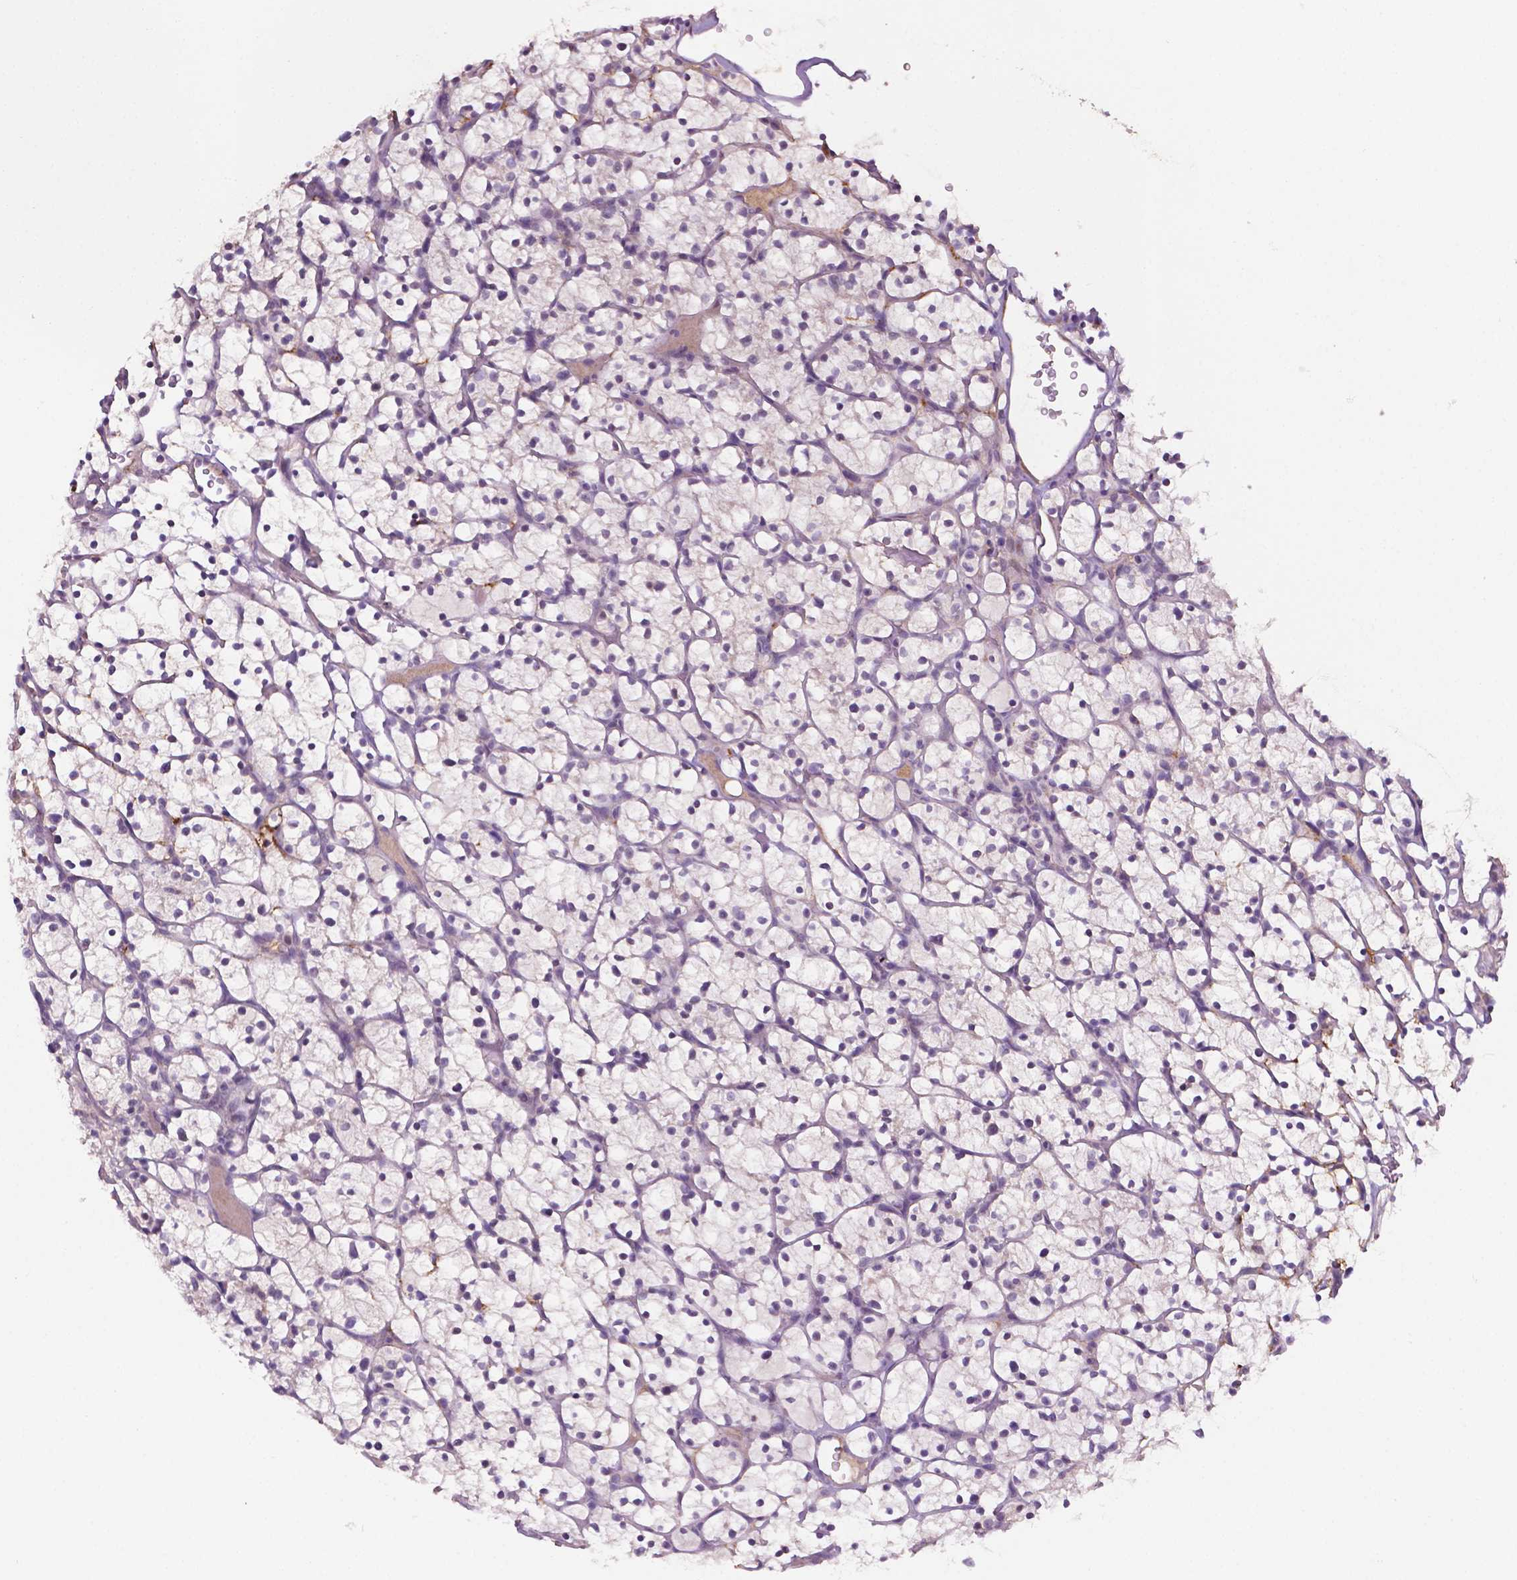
{"staining": {"intensity": "negative", "quantity": "none", "location": "none"}, "tissue": "renal cancer", "cell_type": "Tumor cells", "image_type": "cancer", "snomed": [{"axis": "morphology", "description": "Adenocarcinoma, NOS"}, {"axis": "topography", "description": "Kidney"}], "caption": "This micrograph is of renal cancer stained with immunohistochemistry (IHC) to label a protein in brown with the nuclei are counter-stained blue. There is no staining in tumor cells.", "gene": "FBLN1", "patient": {"sex": "female", "age": 64}}